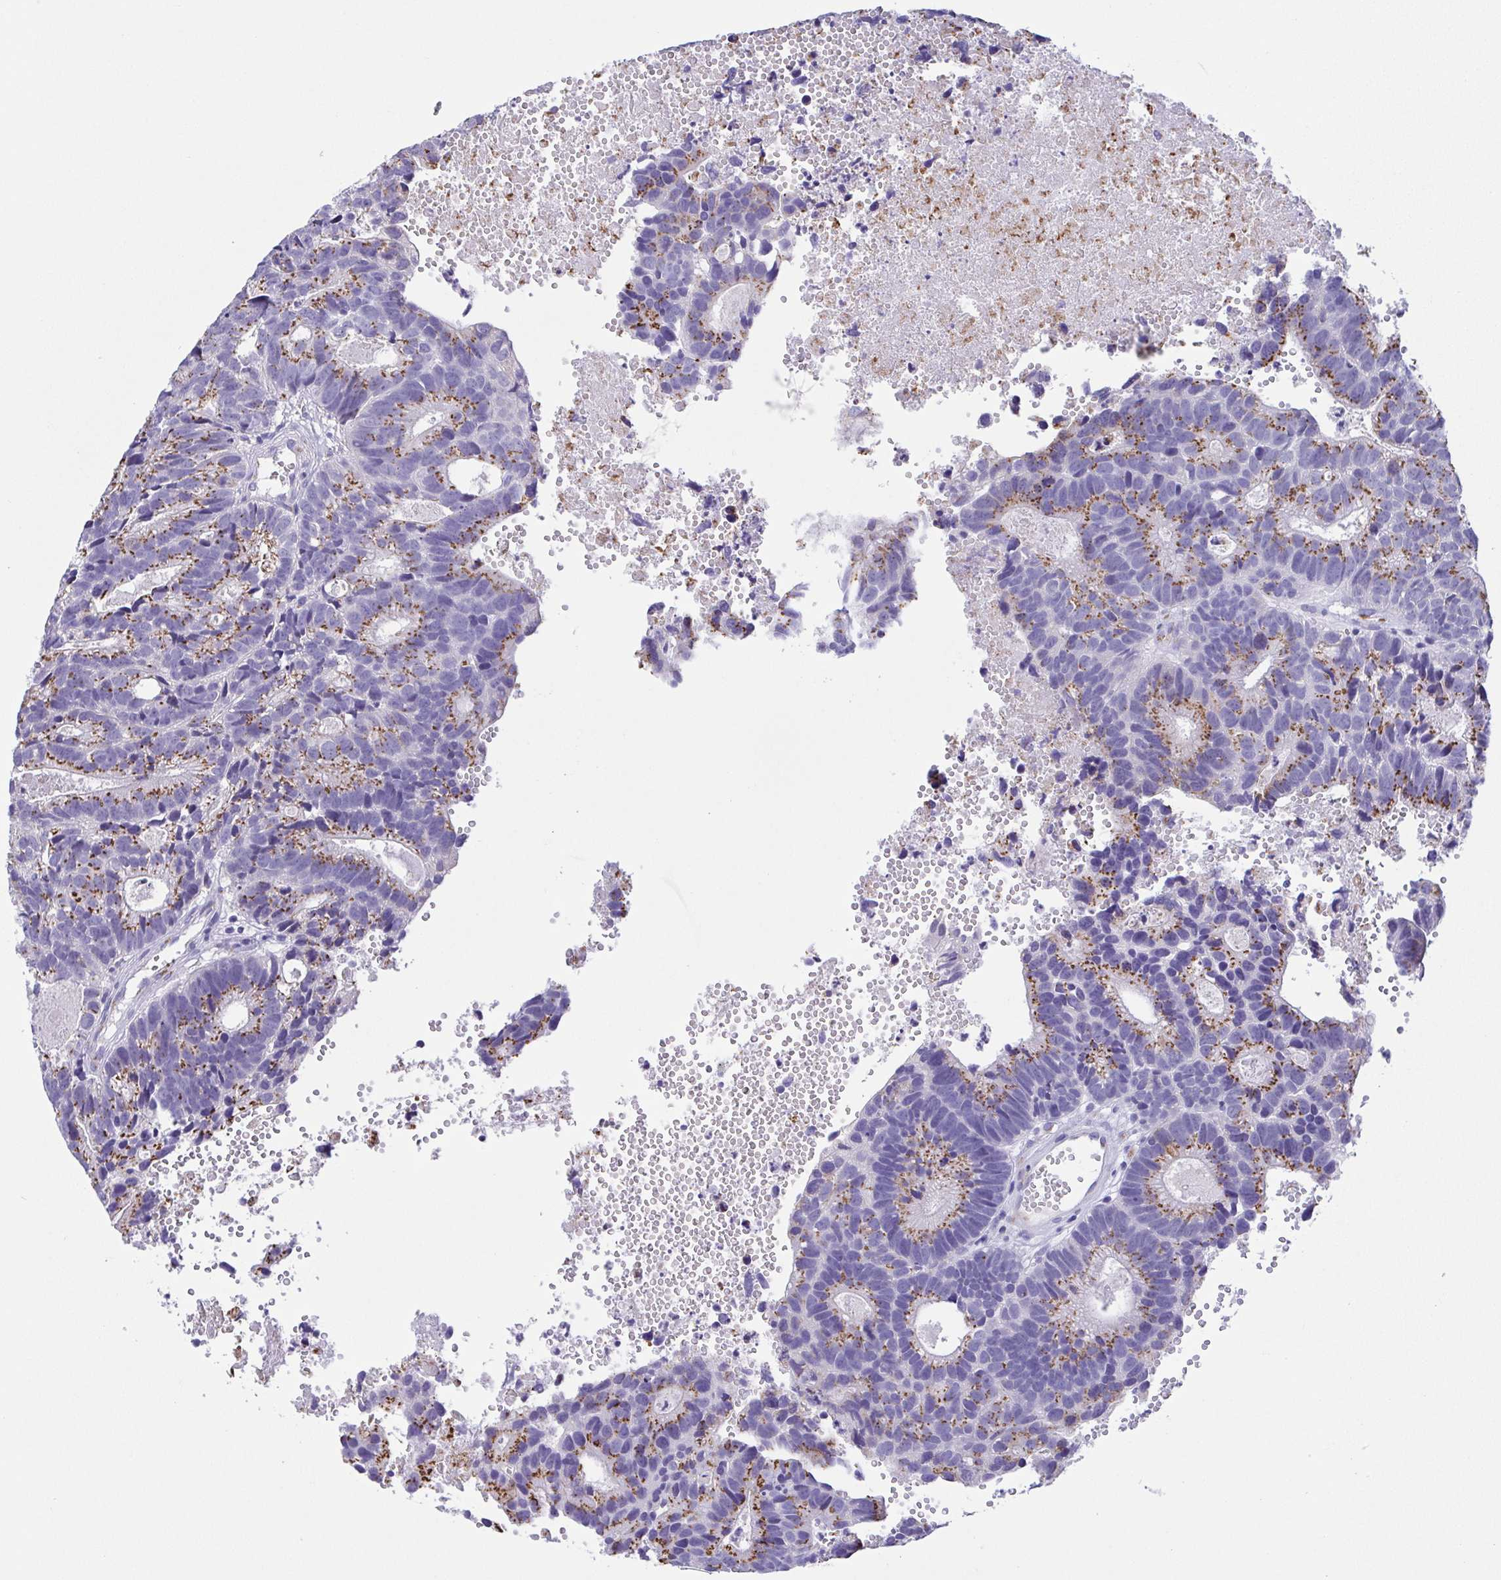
{"staining": {"intensity": "moderate", "quantity": ">75%", "location": "cytoplasmic/membranous"}, "tissue": "head and neck cancer", "cell_type": "Tumor cells", "image_type": "cancer", "snomed": [{"axis": "morphology", "description": "Adenocarcinoma, NOS"}, {"axis": "topography", "description": "Head-Neck"}], "caption": "The immunohistochemical stain labels moderate cytoplasmic/membranous positivity in tumor cells of head and neck cancer (adenocarcinoma) tissue.", "gene": "SULT1B1", "patient": {"sex": "male", "age": 62}}